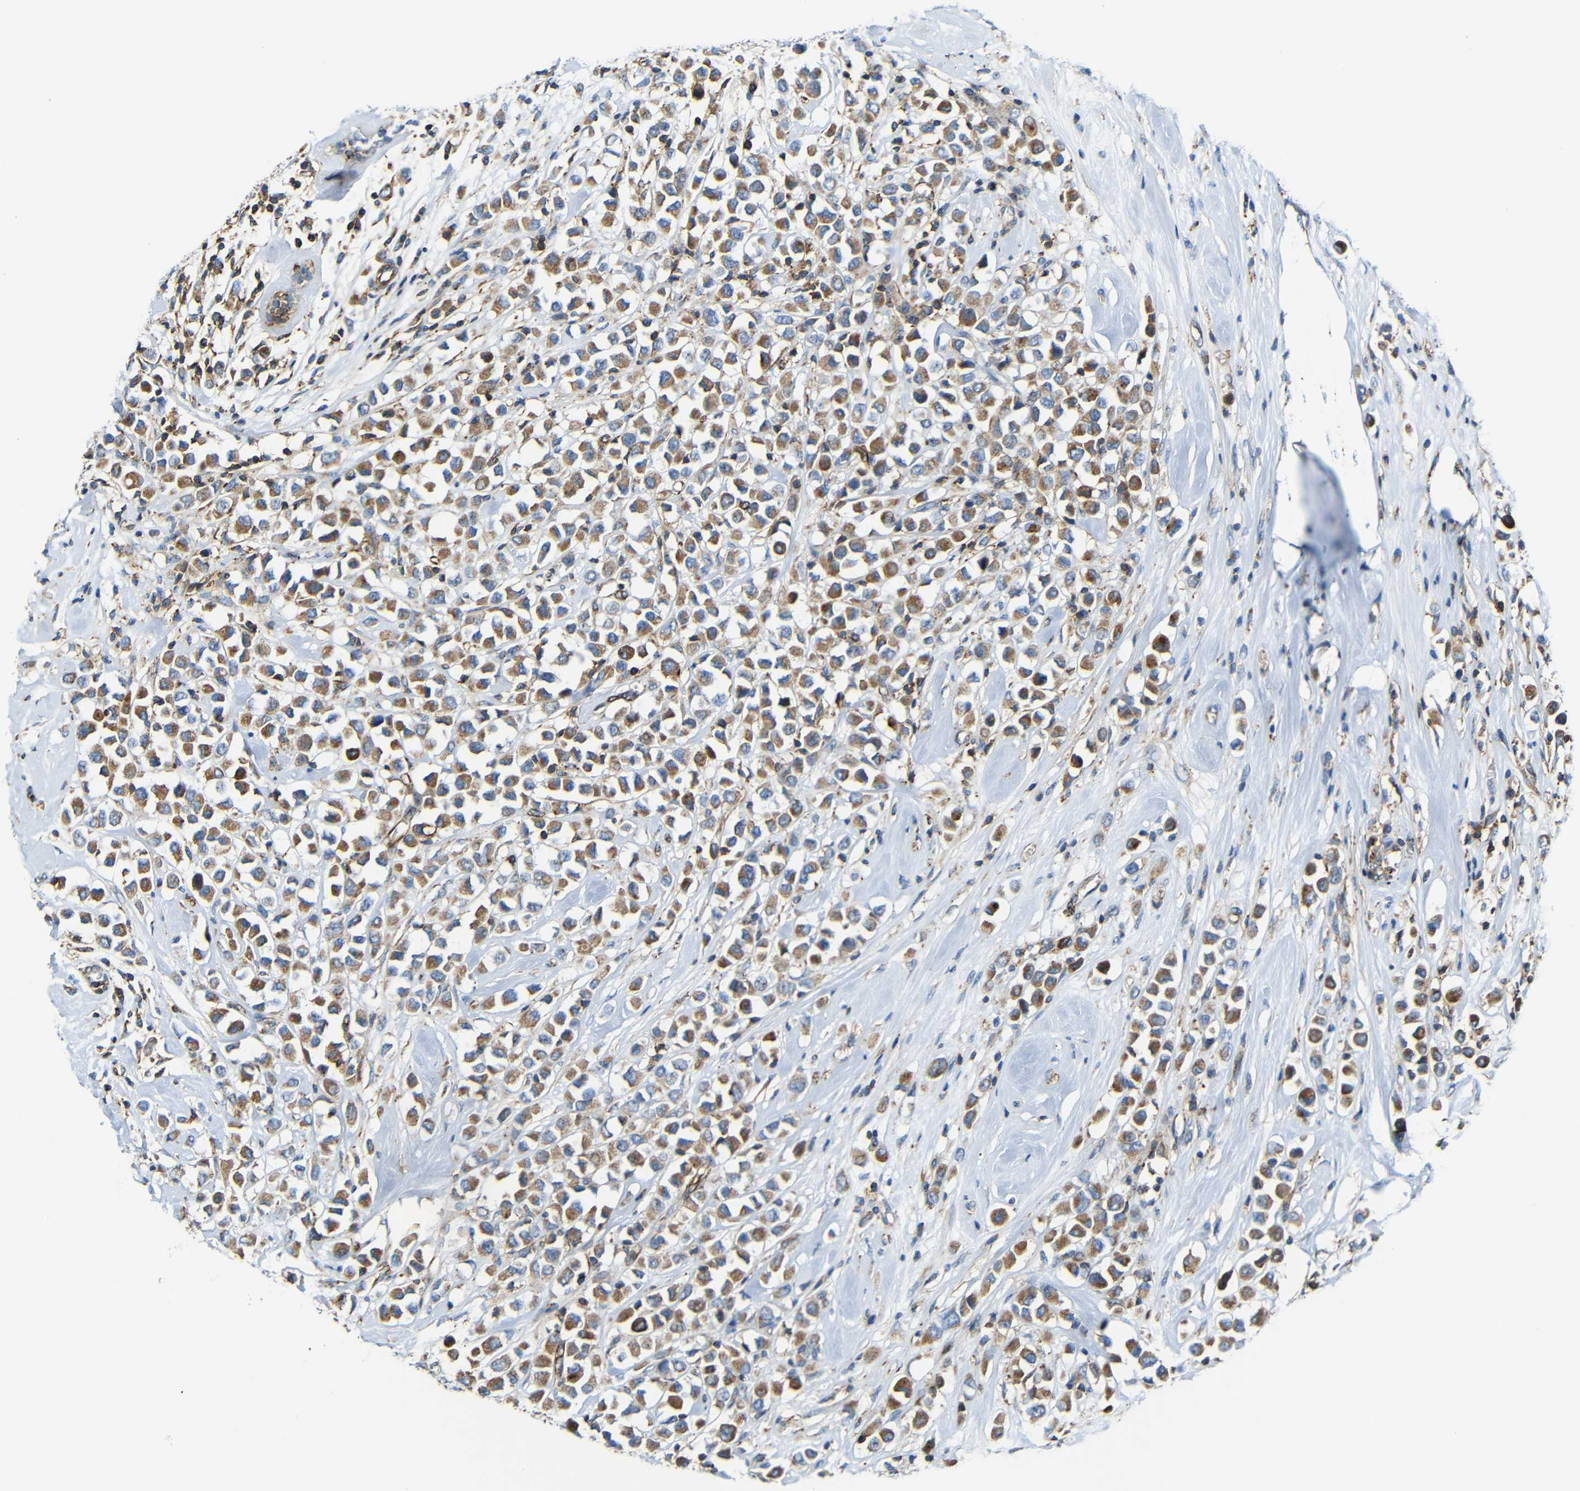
{"staining": {"intensity": "moderate", "quantity": ">75%", "location": "cytoplasmic/membranous"}, "tissue": "breast cancer", "cell_type": "Tumor cells", "image_type": "cancer", "snomed": [{"axis": "morphology", "description": "Duct carcinoma"}, {"axis": "topography", "description": "Breast"}], "caption": "This is a photomicrograph of IHC staining of breast invasive ductal carcinoma, which shows moderate expression in the cytoplasmic/membranous of tumor cells.", "gene": "IGSF10", "patient": {"sex": "female", "age": 61}}